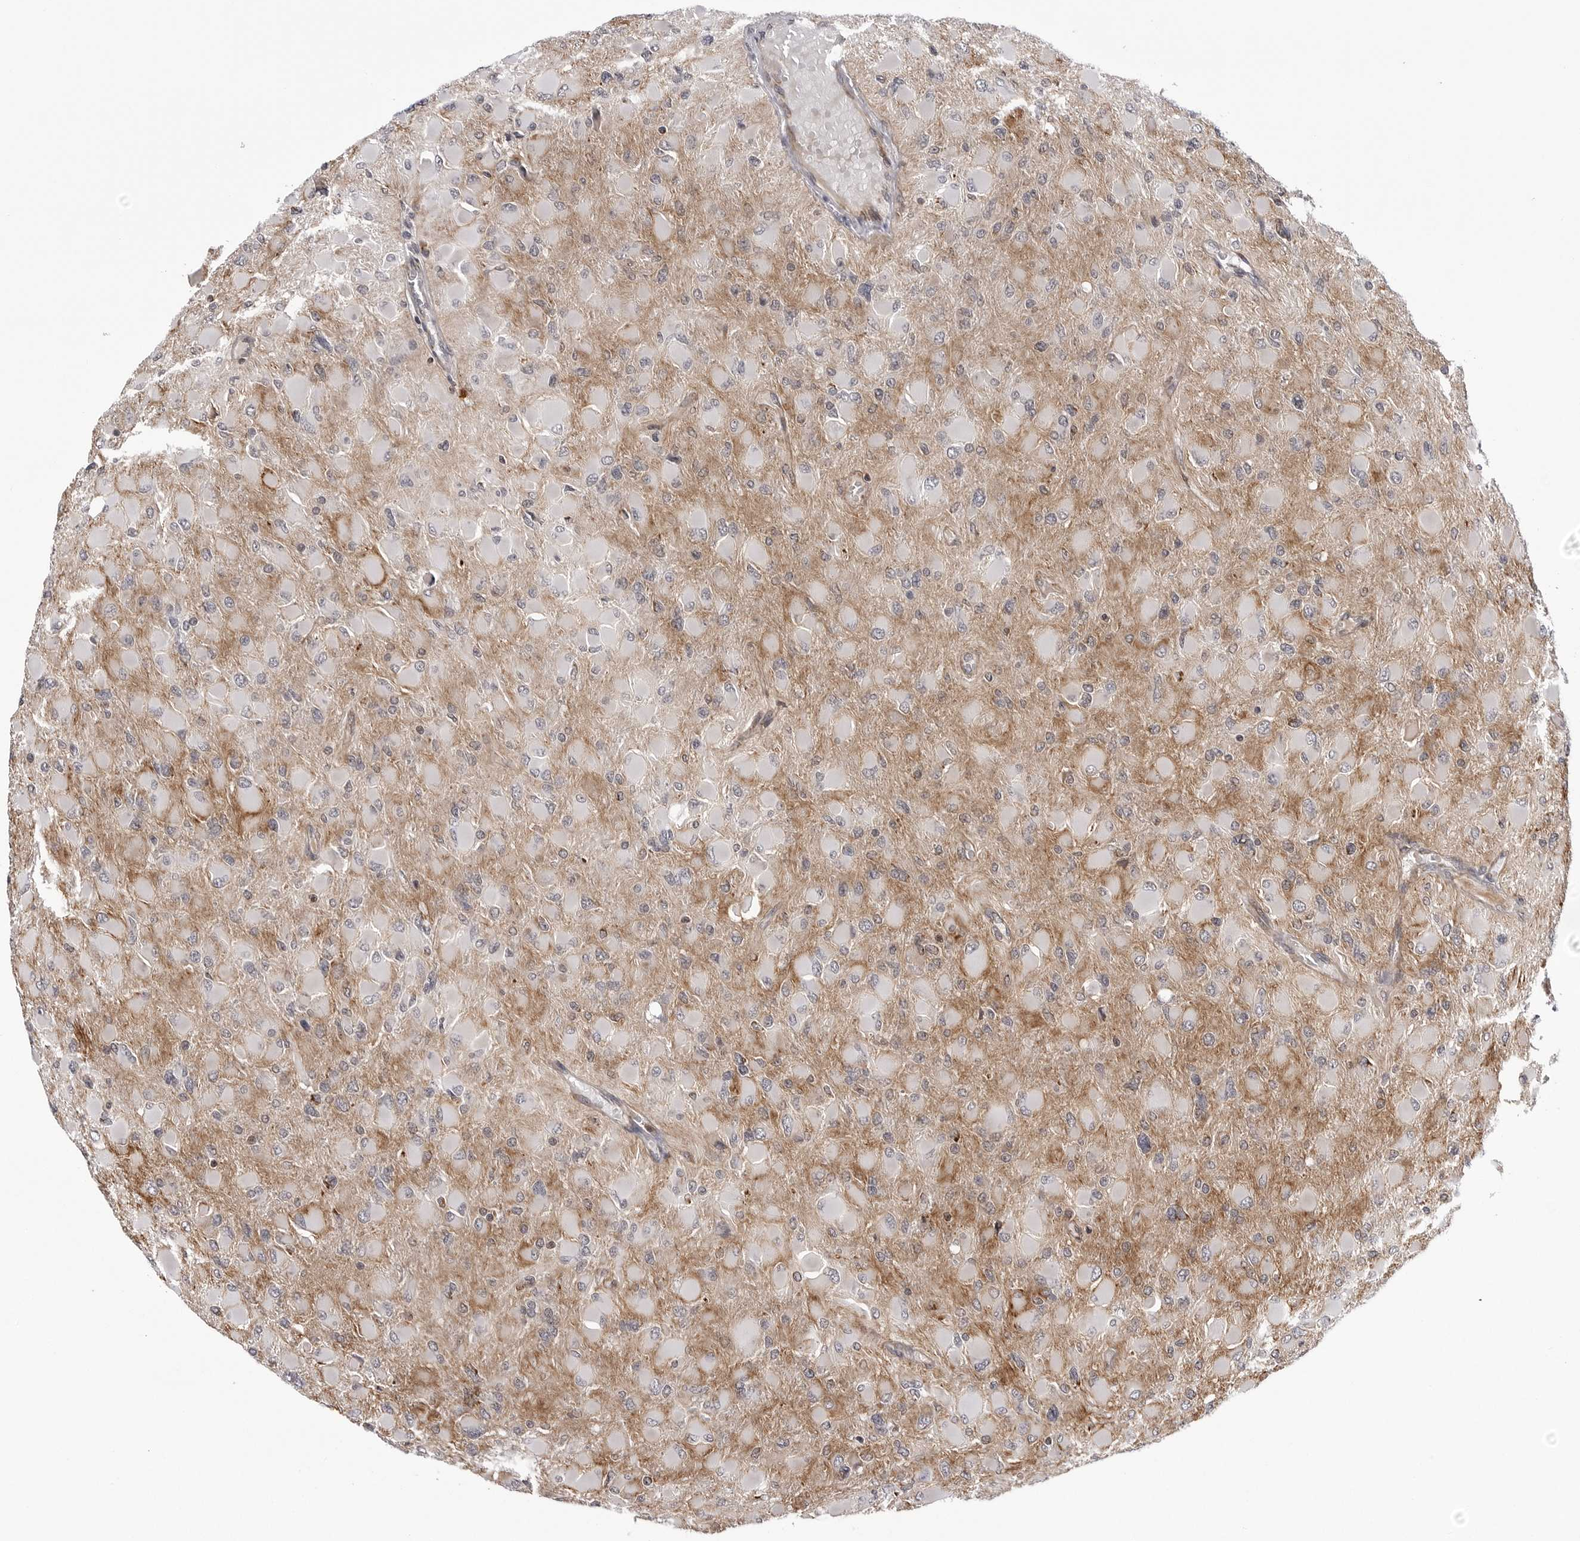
{"staining": {"intensity": "negative", "quantity": "none", "location": "none"}, "tissue": "glioma", "cell_type": "Tumor cells", "image_type": "cancer", "snomed": [{"axis": "morphology", "description": "Glioma, malignant, High grade"}, {"axis": "topography", "description": "Cerebral cortex"}], "caption": "There is no significant positivity in tumor cells of high-grade glioma (malignant). (DAB immunohistochemistry visualized using brightfield microscopy, high magnification).", "gene": "CDK20", "patient": {"sex": "female", "age": 36}}